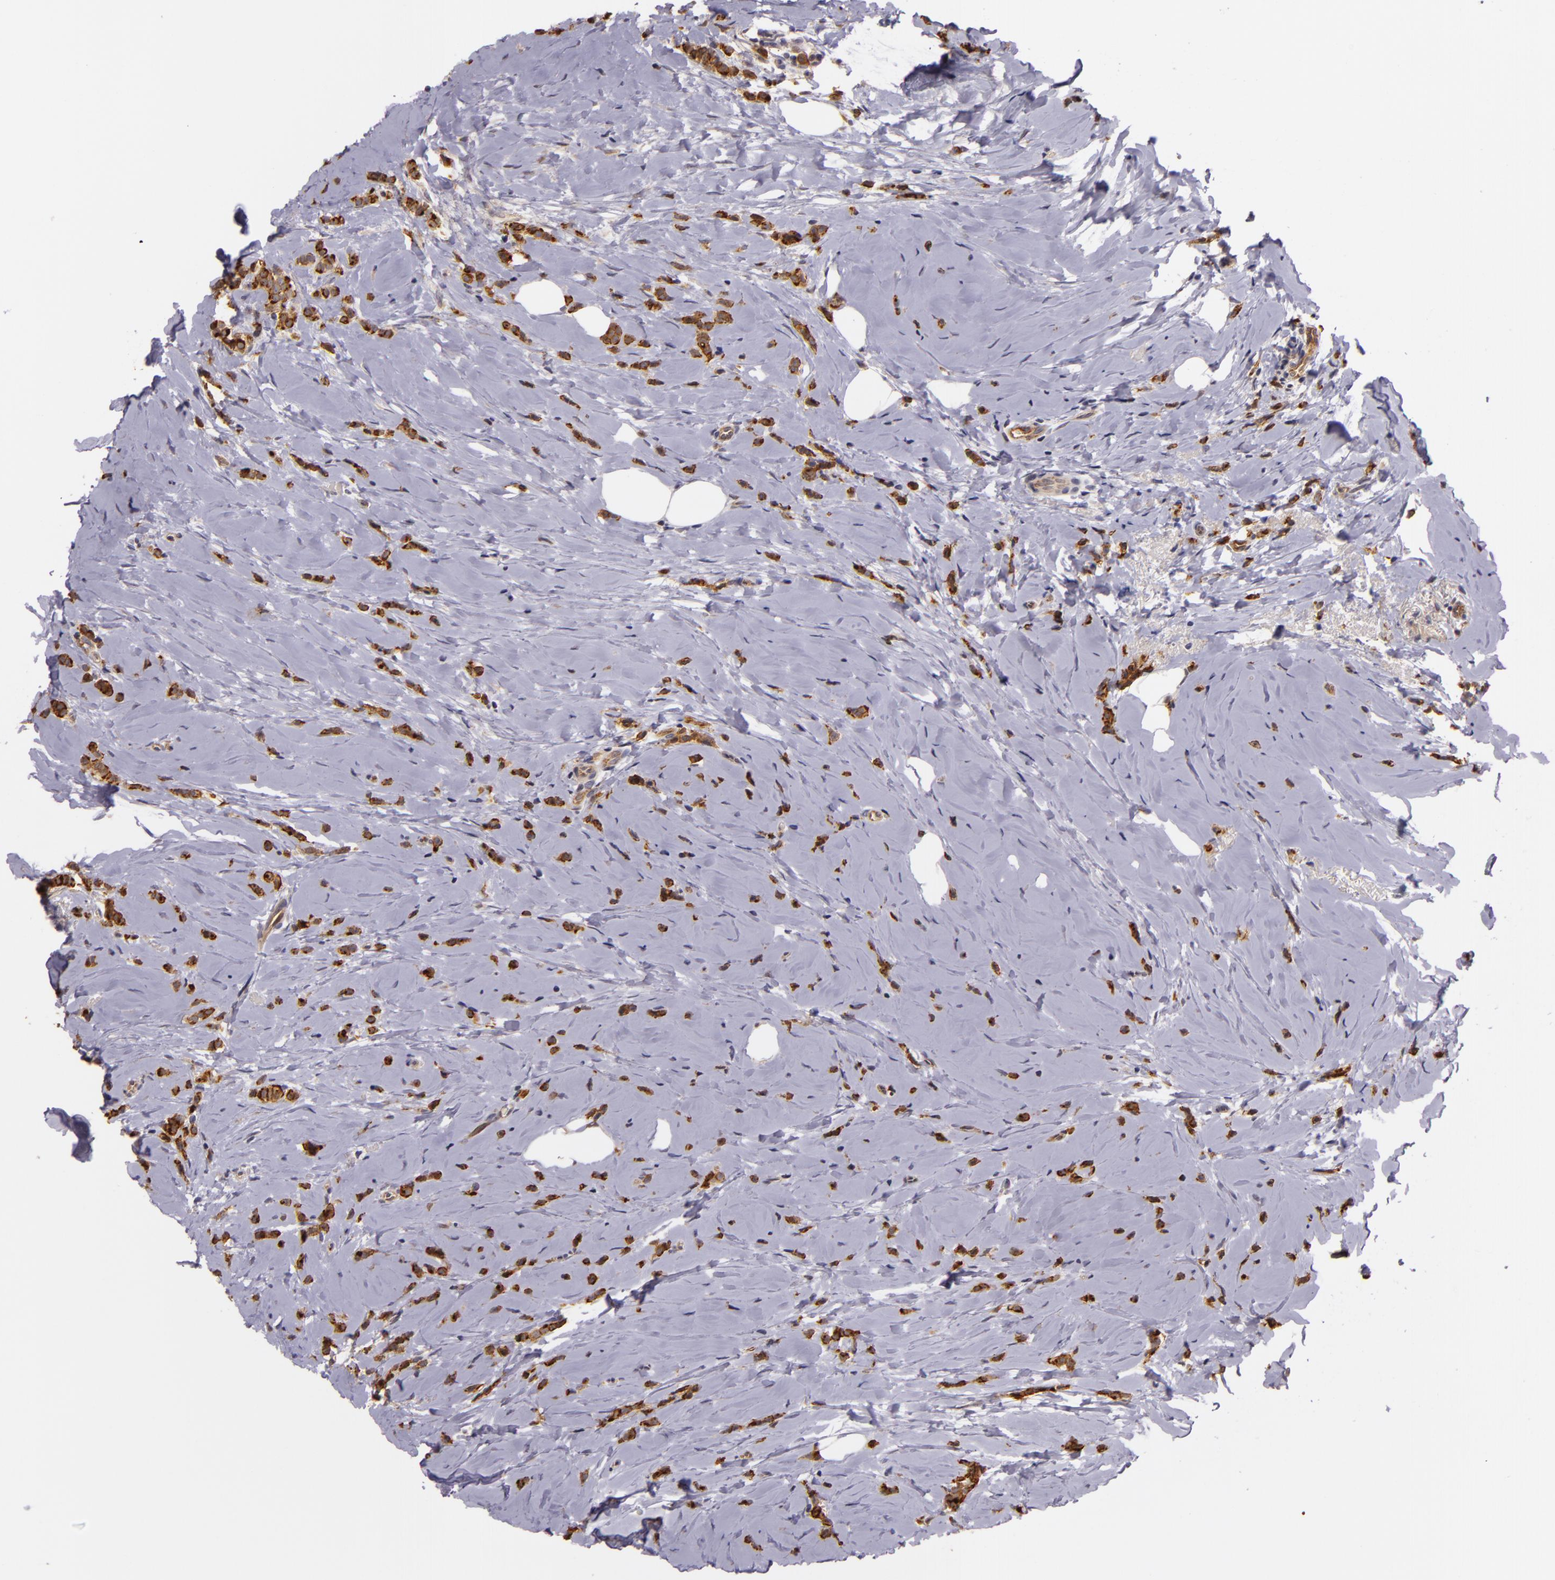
{"staining": {"intensity": "strong", "quantity": ">75%", "location": "cytoplasmic/membranous"}, "tissue": "breast cancer", "cell_type": "Tumor cells", "image_type": "cancer", "snomed": [{"axis": "morphology", "description": "Lobular carcinoma"}, {"axis": "topography", "description": "Breast"}], "caption": "An immunohistochemistry (IHC) histopathology image of tumor tissue is shown. Protein staining in brown highlights strong cytoplasmic/membranous positivity in breast cancer within tumor cells.", "gene": "SYTL4", "patient": {"sex": "female", "age": 64}}